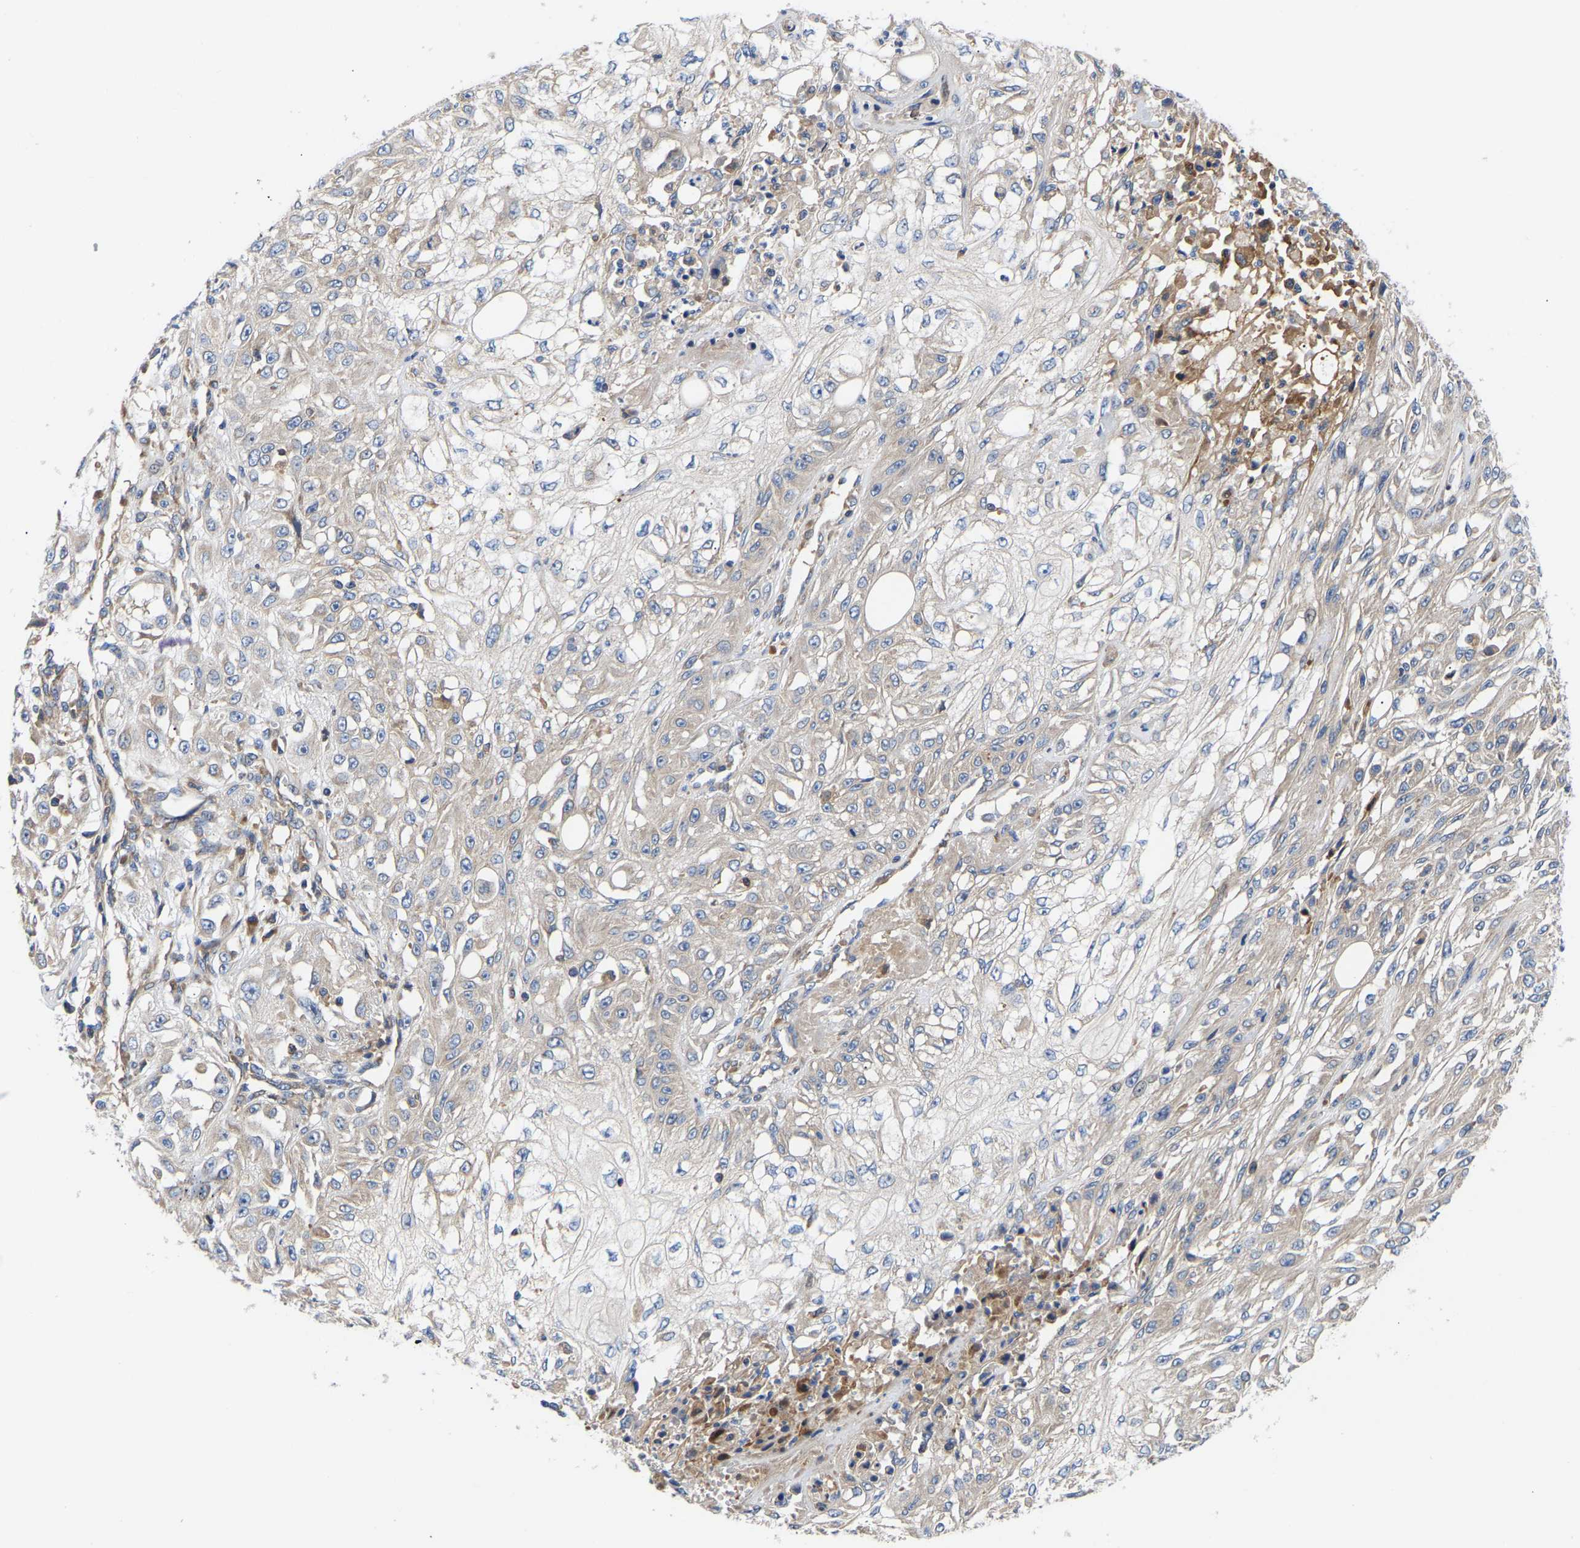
{"staining": {"intensity": "negative", "quantity": "none", "location": "none"}, "tissue": "skin cancer", "cell_type": "Tumor cells", "image_type": "cancer", "snomed": [{"axis": "morphology", "description": "Squamous cell carcinoma, NOS"}, {"axis": "morphology", "description": "Squamous cell carcinoma, metastatic, NOS"}, {"axis": "topography", "description": "Skin"}, {"axis": "topography", "description": "Lymph node"}], "caption": "An immunohistochemistry (IHC) image of skin squamous cell carcinoma is shown. There is no staining in tumor cells of skin squamous cell carcinoma. (Immunohistochemistry, brightfield microscopy, high magnification).", "gene": "AIMP2", "patient": {"sex": "male", "age": 75}}